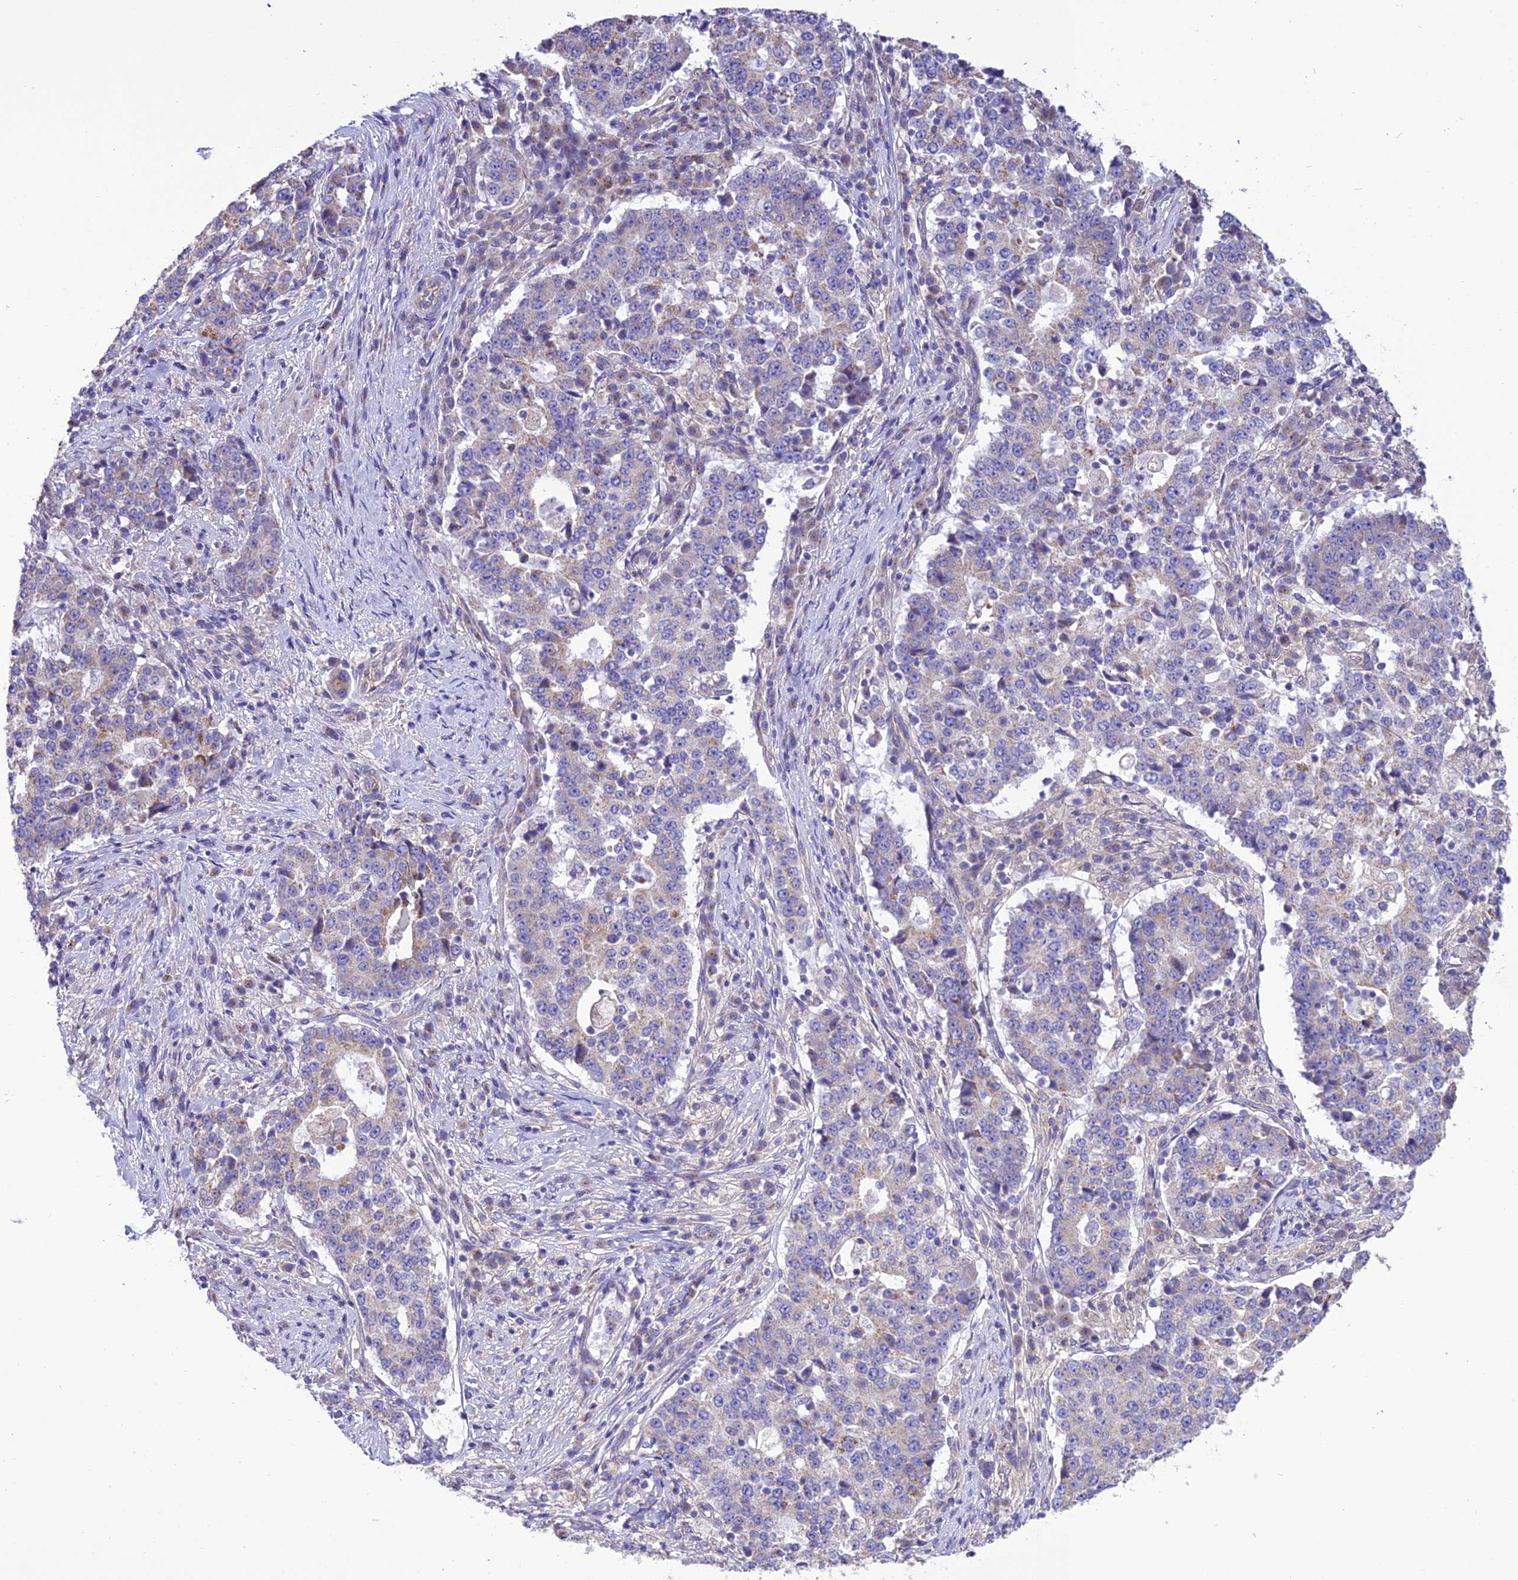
{"staining": {"intensity": "weak", "quantity": "<25%", "location": "cytoplasmic/membranous"}, "tissue": "stomach cancer", "cell_type": "Tumor cells", "image_type": "cancer", "snomed": [{"axis": "morphology", "description": "Adenocarcinoma, NOS"}, {"axis": "topography", "description": "Stomach"}], "caption": "IHC of stomach cancer shows no expression in tumor cells.", "gene": "MAP3K12", "patient": {"sex": "male", "age": 59}}